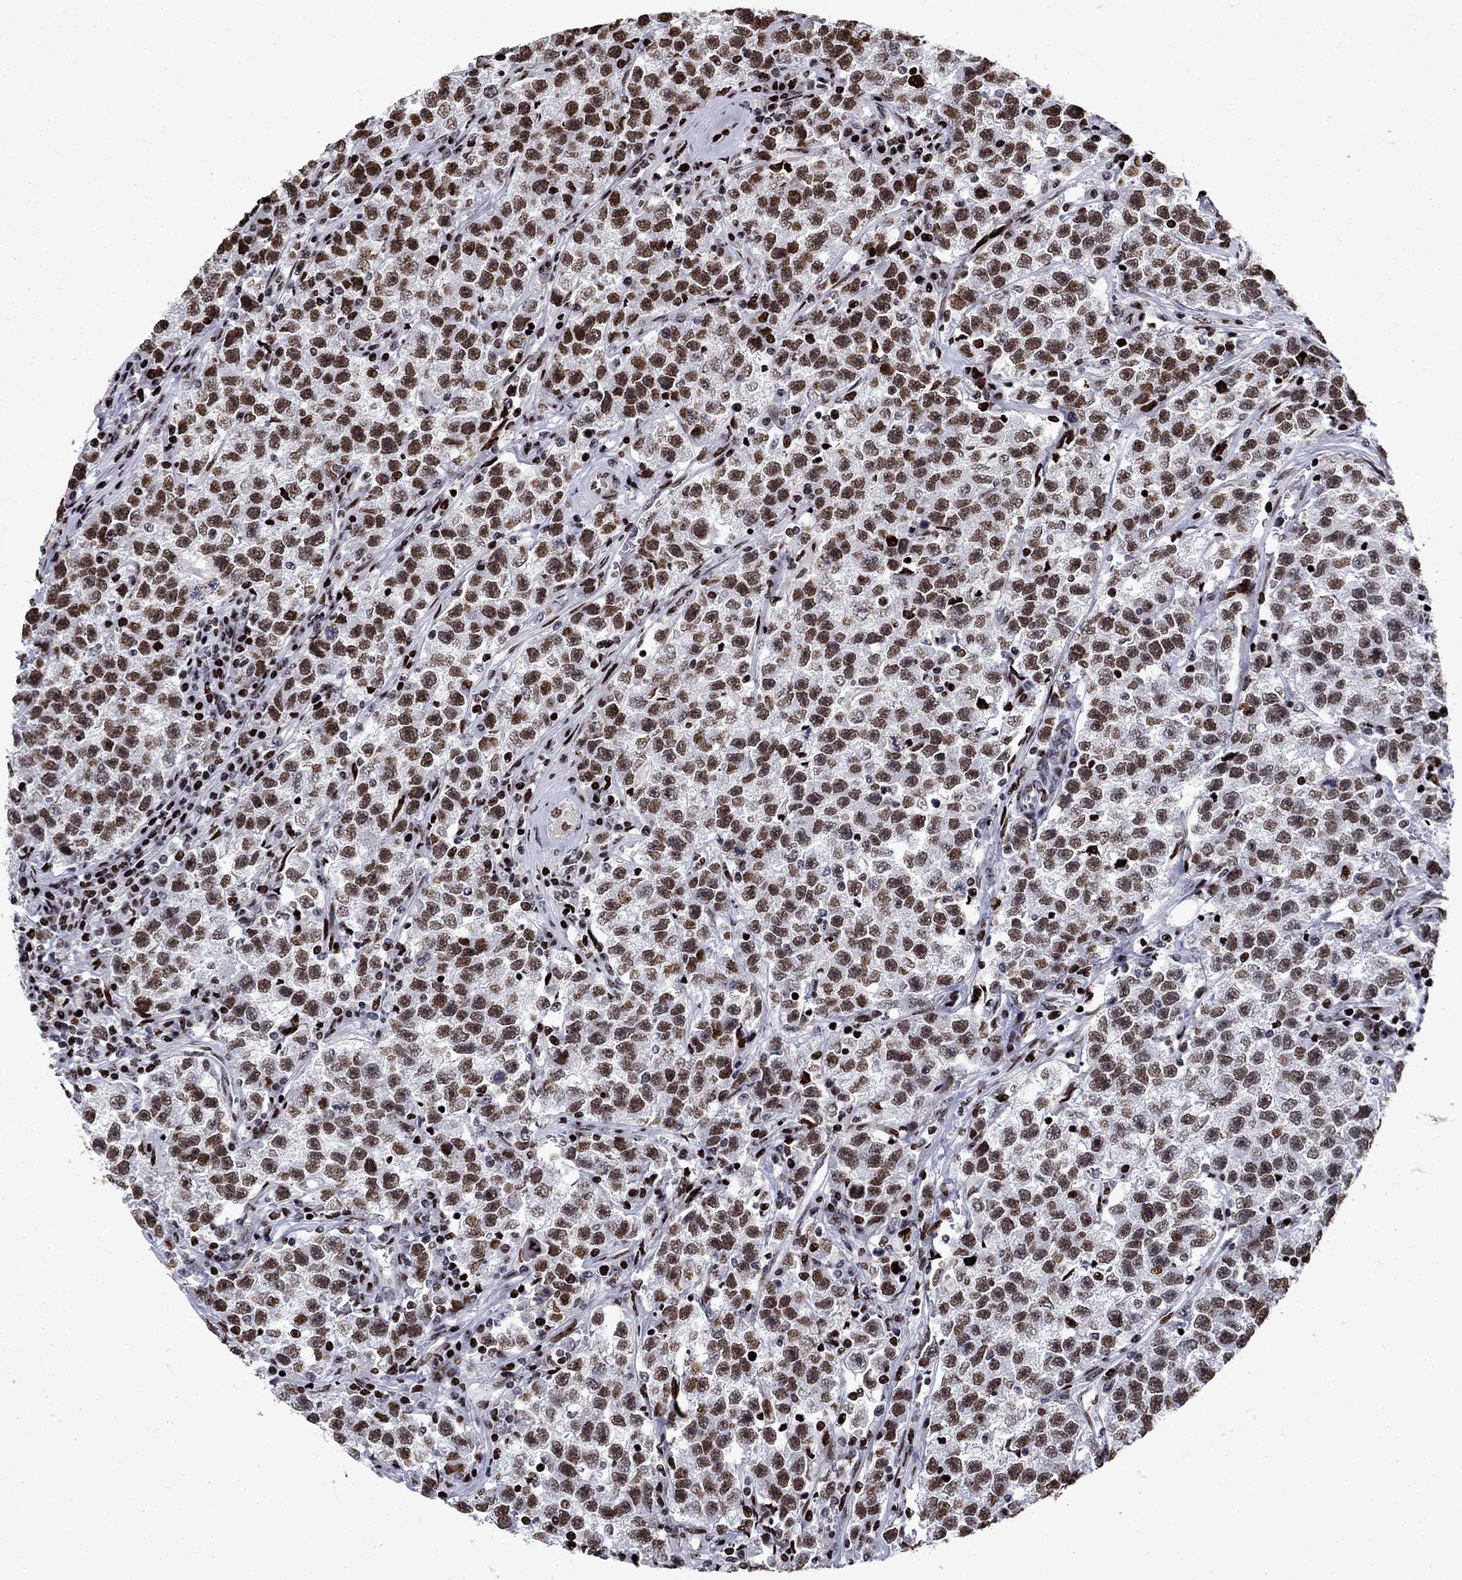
{"staining": {"intensity": "strong", "quantity": "25%-75%", "location": "nuclear"}, "tissue": "testis cancer", "cell_type": "Tumor cells", "image_type": "cancer", "snomed": [{"axis": "morphology", "description": "Seminoma, NOS"}, {"axis": "topography", "description": "Testis"}], "caption": "Tumor cells exhibit high levels of strong nuclear staining in approximately 25%-75% of cells in testis cancer.", "gene": "LIMK1", "patient": {"sex": "male", "age": 22}}